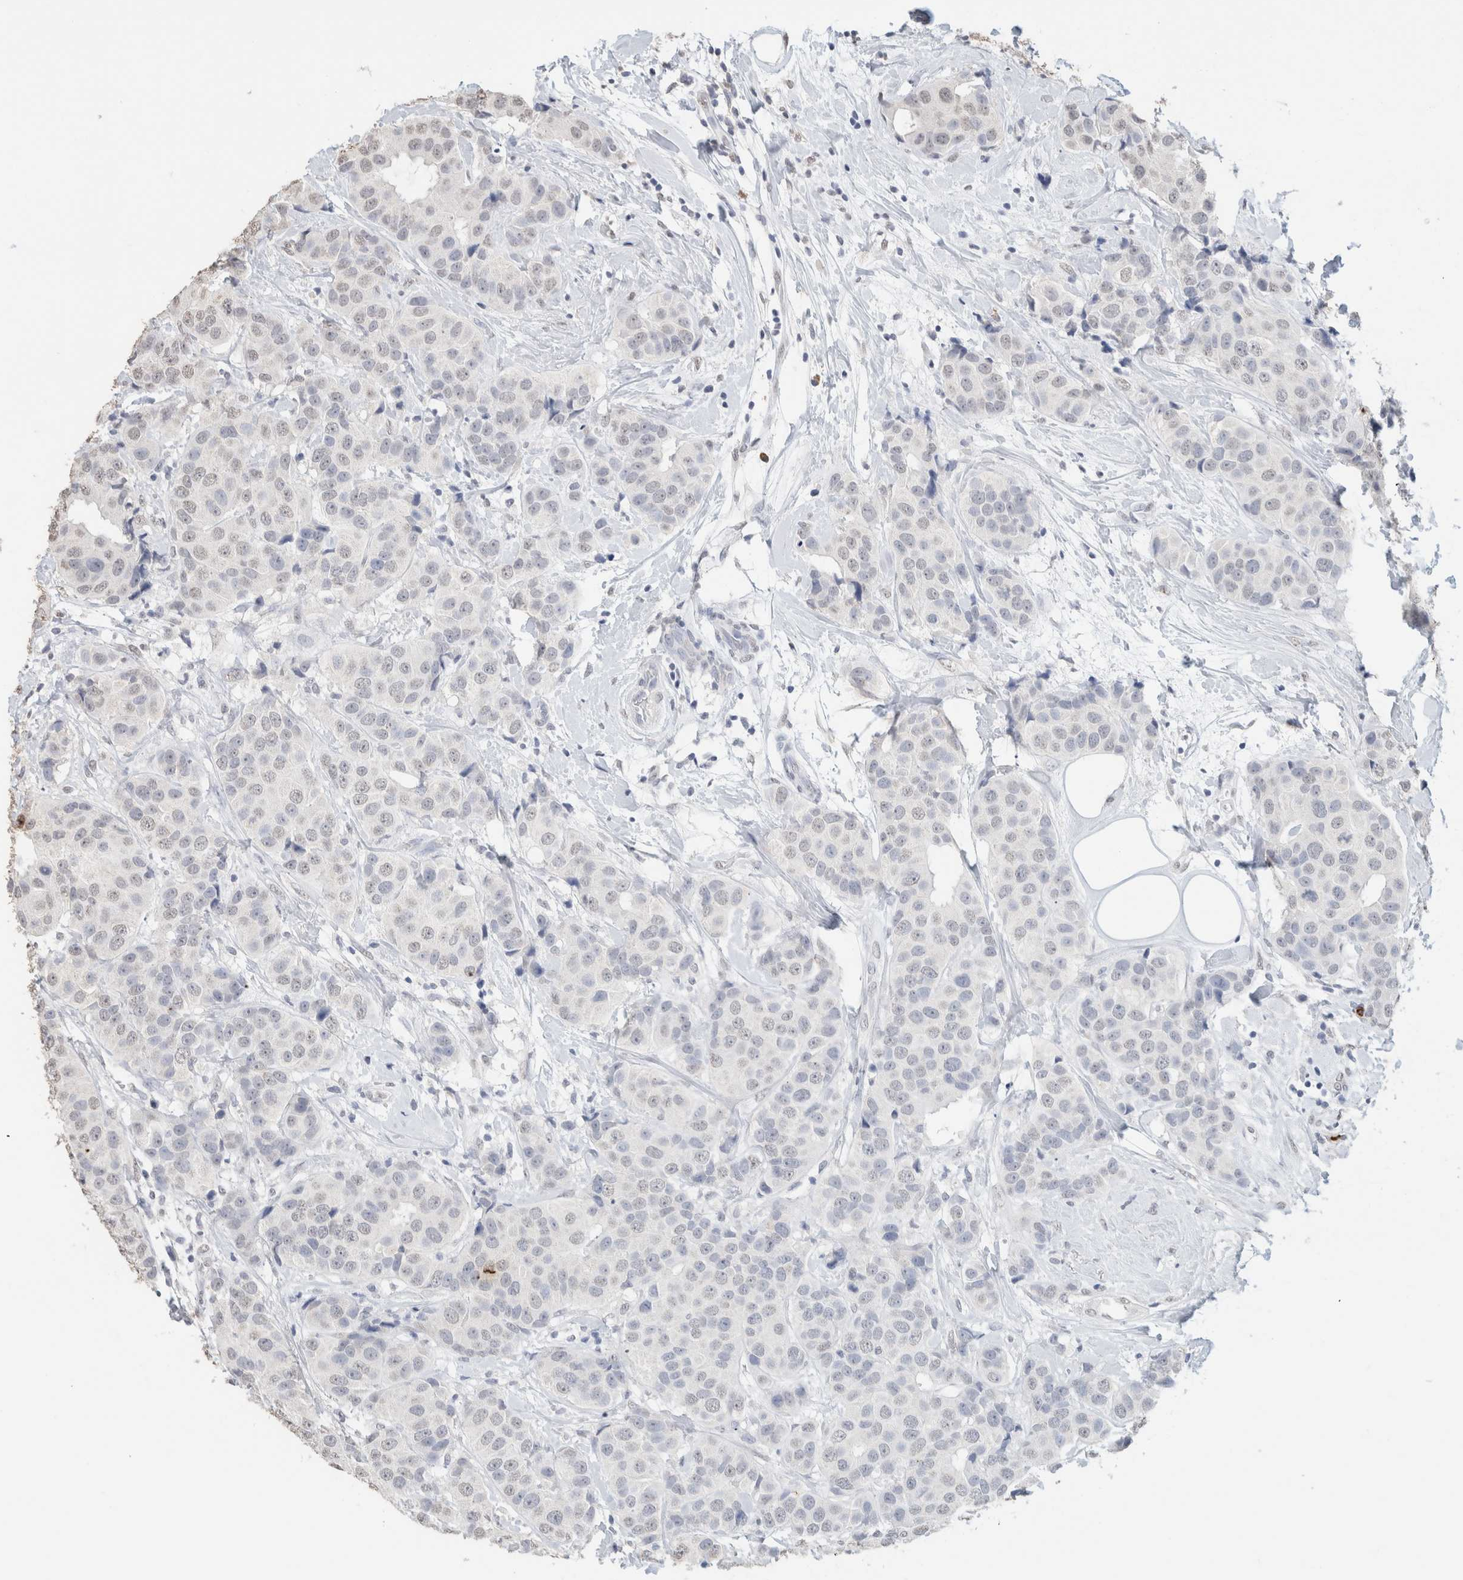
{"staining": {"intensity": "negative", "quantity": "none", "location": "none"}, "tissue": "breast cancer", "cell_type": "Tumor cells", "image_type": "cancer", "snomed": [{"axis": "morphology", "description": "Normal tissue, NOS"}, {"axis": "morphology", "description": "Duct carcinoma"}, {"axis": "topography", "description": "Breast"}], "caption": "Invasive ductal carcinoma (breast) was stained to show a protein in brown. There is no significant positivity in tumor cells.", "gene": "CD80", "patient": {"sex": "female", "age": 39}}